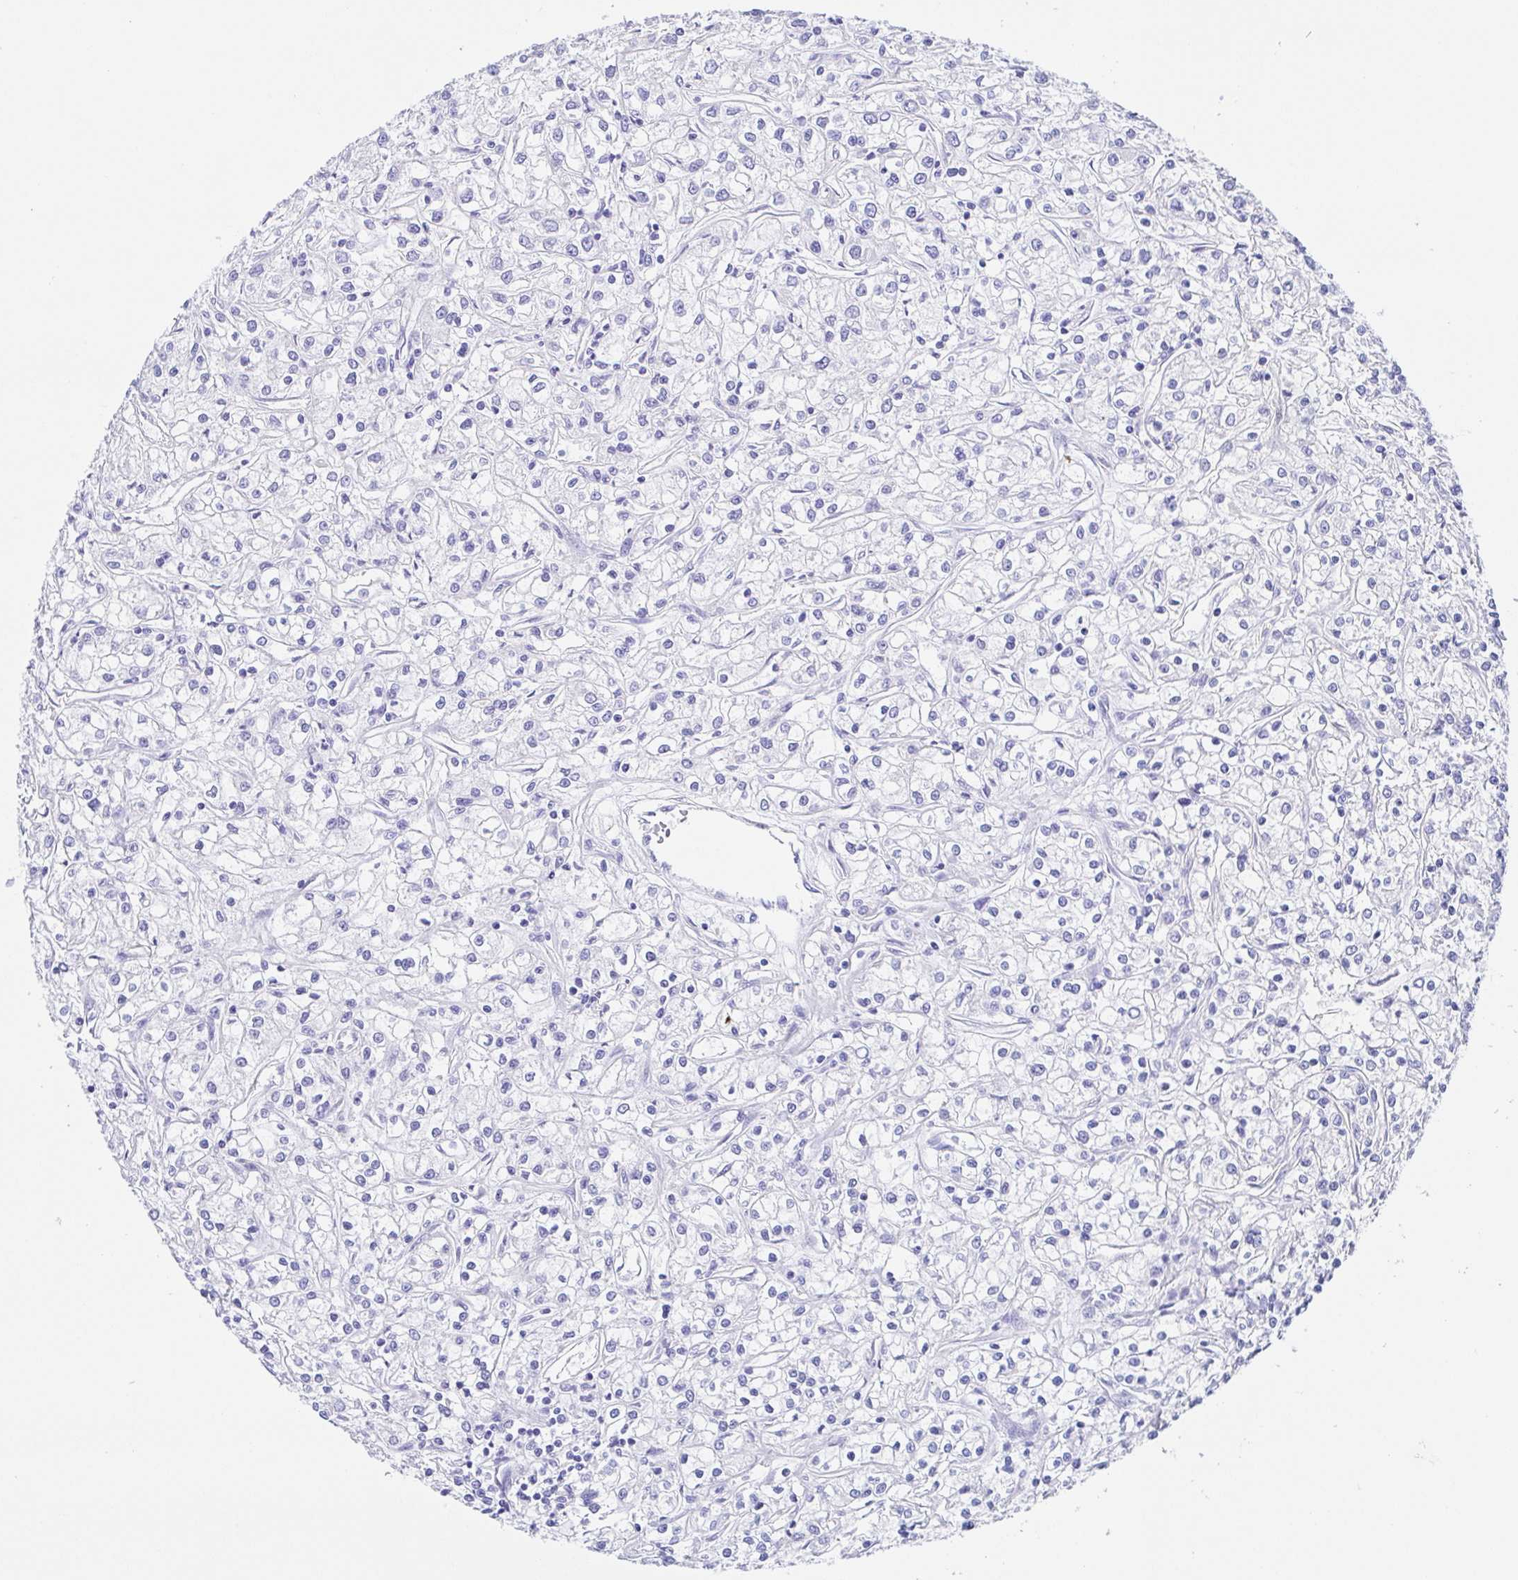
{"staining": {"intensity": "negative", "quantity": "none", "location": "none"}, "tissue": "renal cancer", "cell_type": "Tumor cells", "image_type": "cancer", "snomed": [{"axis": "morphology", "description": "Adenocarcinoma, NOS"}, {"axis": "topography", "description": "Kidney"}], "caption": "DAB (3,3'-diaminobenzidine) immunohistochemical staining of adenocarcinoma (renal) shows no significant staining in tumor cells.", "gene": "SCG3", "patient": {"sex": "female", "age": 59}}